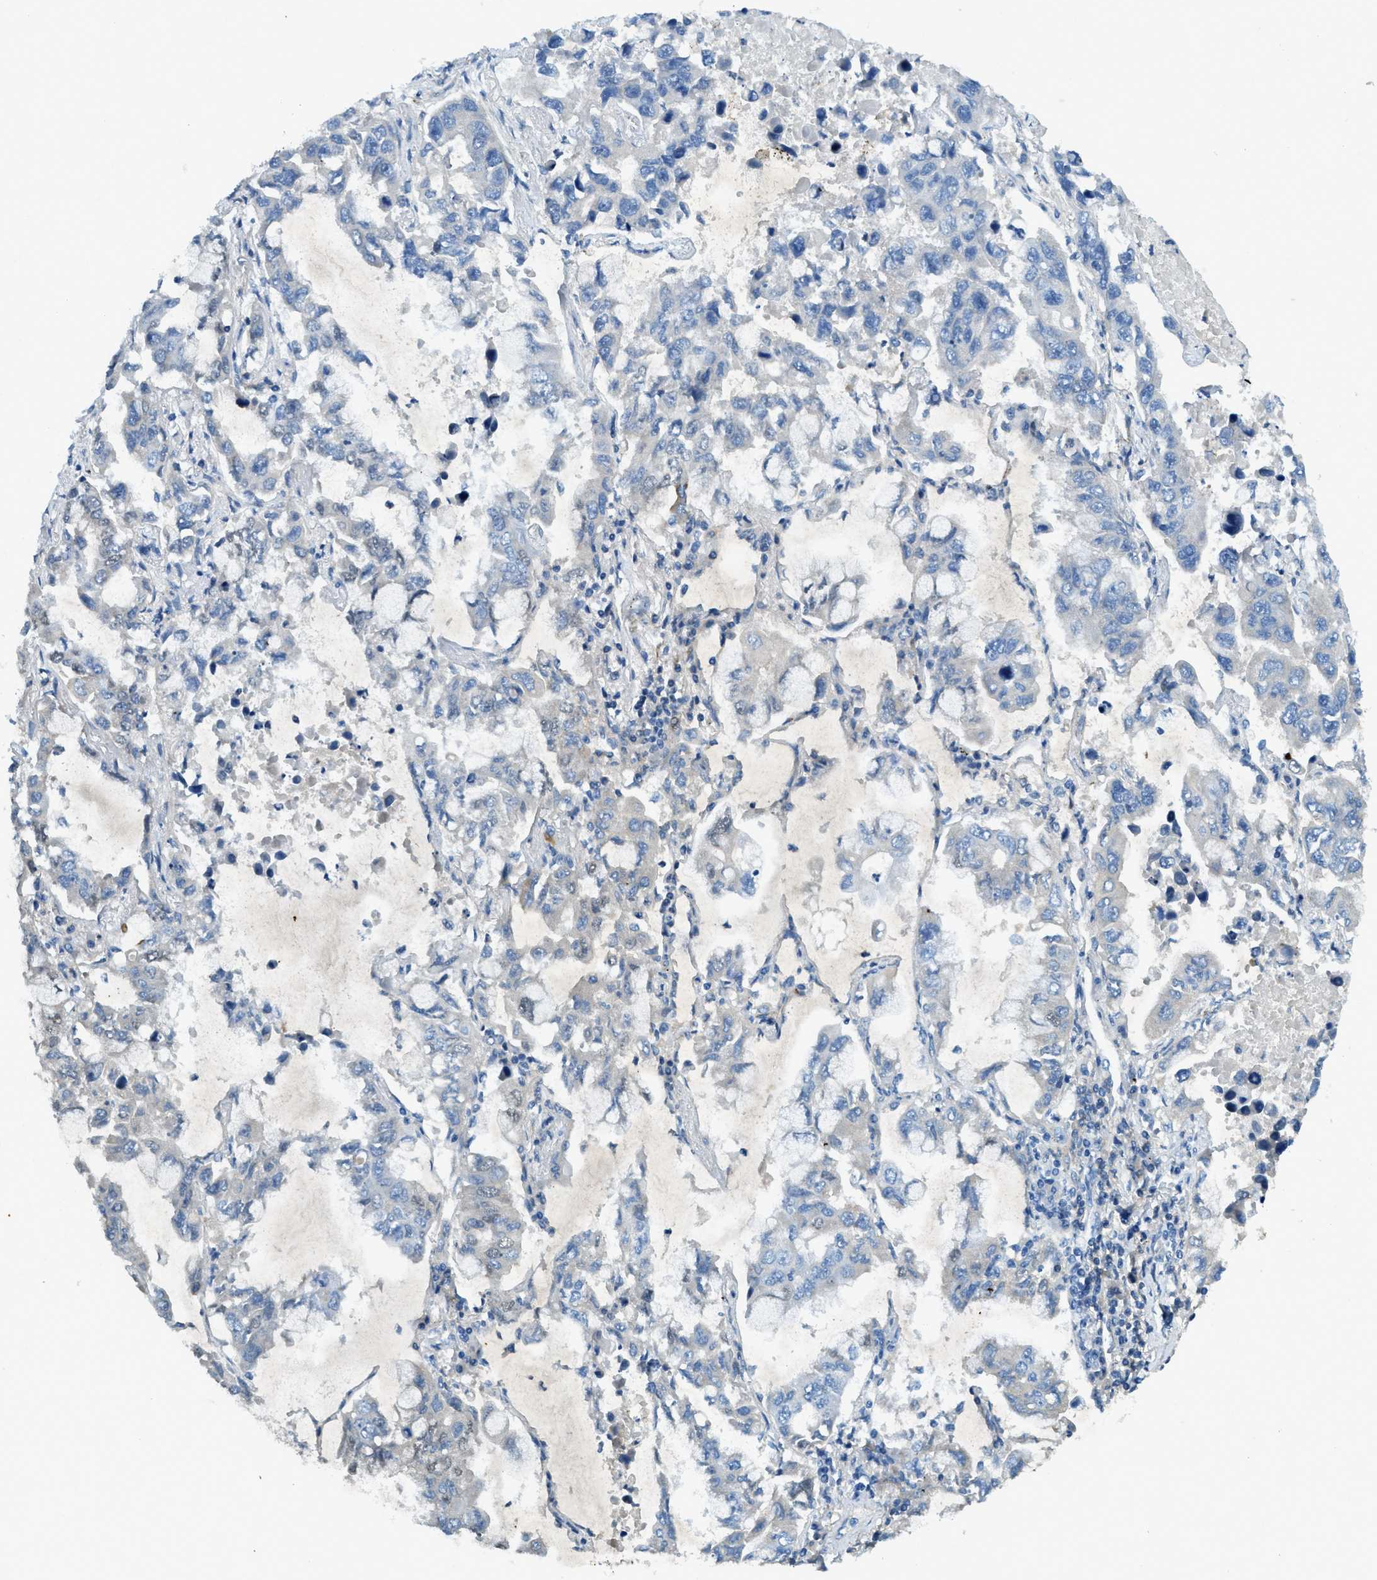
{"staining": {"intensity": "negative", "quantity": "none", "location": "none"}, "tissue": "lung cancer", "cell_type": "Tumor cells", "image_type": "cancer", "snomed": [{"axis": "morphology", "description": "Adenocarcinoma, NOS"}, {"axis": "topography", "description": "Lung"}], "caption": "This is a histopathology image of IHC staining of lung cancer, which shows no staining in tumor cells.", "gene": "TRIM59", "patient": {"sex": "male", "age": 64}}